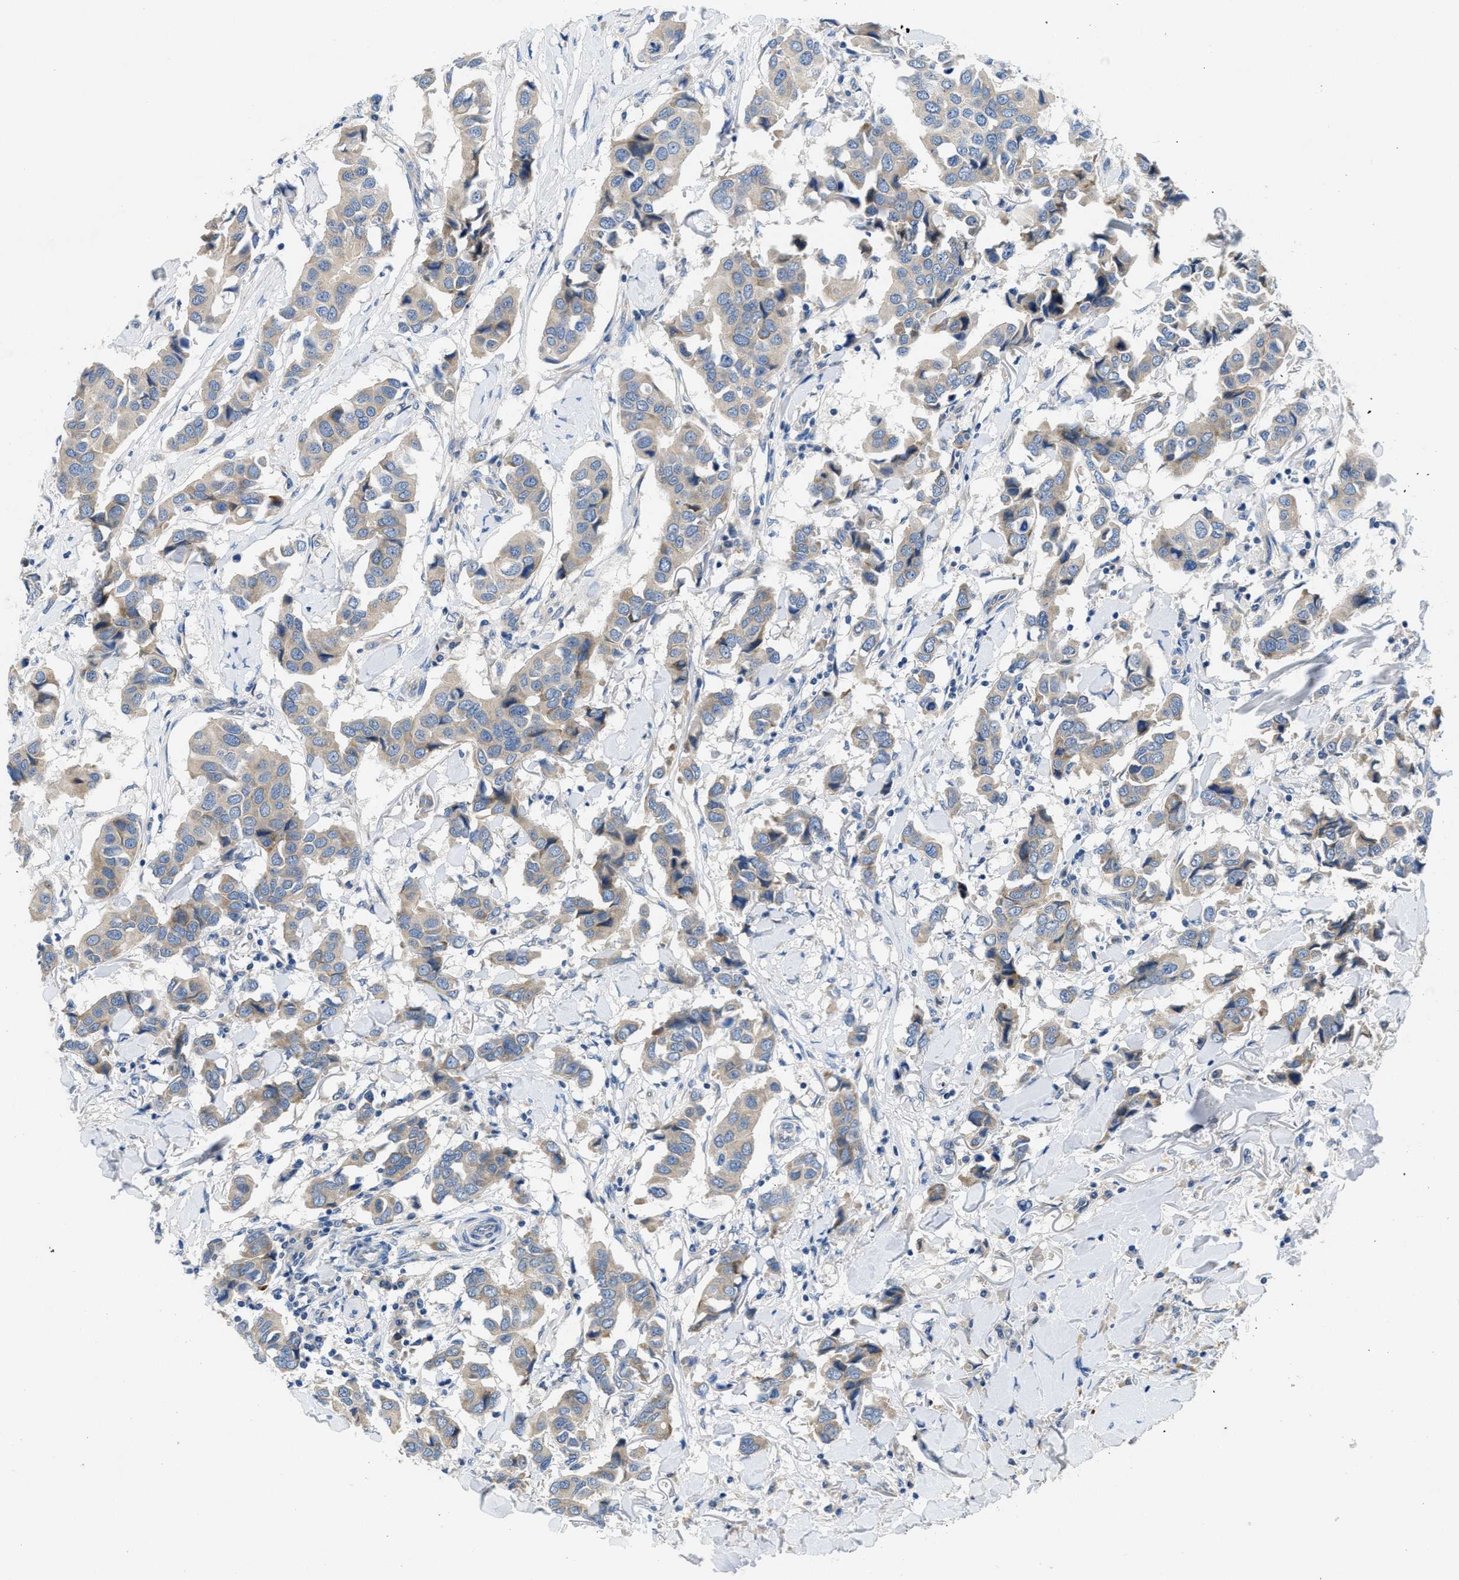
{"staining": {"intensity": "weak", "quantity": "25%-75%", "location": "cytoplasmic/membranous"}, "tissue": "breast cancer", "cell_type": "Tumor cells", "image_type": "cancer", "snomed": [{"axis": "morphology", "description": "Duct carcinoma"}, {"axis": "topography", "description": "Breast"}], "caption": "DAB (3,3'-diaminobenzidine) immunohistochemical staining of human breast cancer (infiltrating ductal carcinoma) shows weak cytoplasmic/membranous protein staining in about 25%-75% of tumor cells.", "gene": "PGR", "patient": {"sex": "female", "age": 80}}